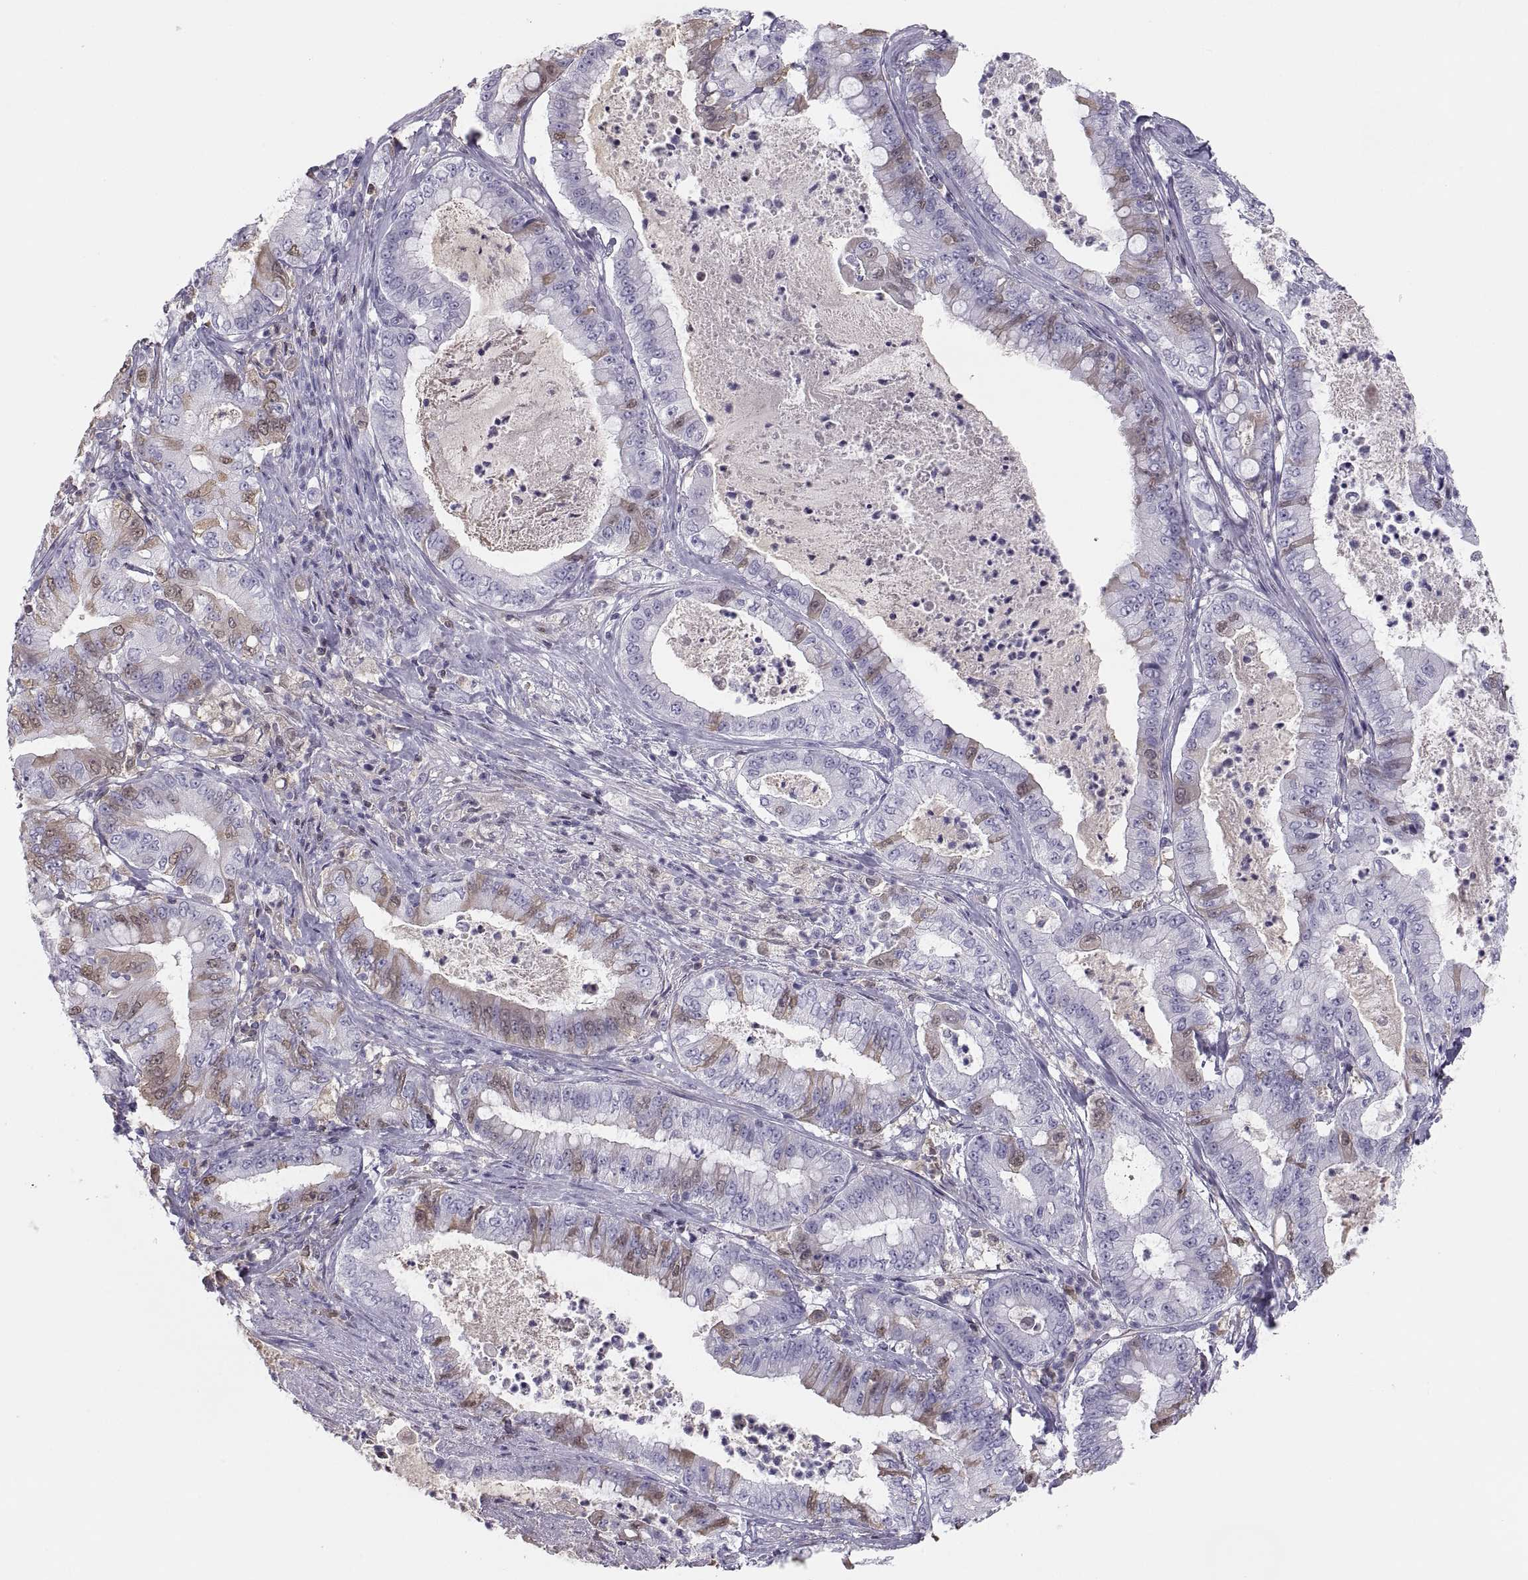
{"staining": {"intensity": "moderate", "quantity": "<25%", "location": "cytoplasmic/membranous"}, "tissue": "pancreatic cancer", "cell_type": "Tumor cells", "image_type": "cancer", "snomed": [{"axis": "morphology", "description": "Adenocarcinoma, NOS"}, {"axis": "topography", "description": "Pancreas"}], "caption": "This image reveals adenocarcinoma (pancreatic) stained with immunohistochemistry (IHC) to label a protein in brown. The cytoplasmic/membranous of tumor cells show moderate positivity for the protein. Nuclei are counter-stained blue.", "gene": "MAGEB2", "patient": {"sex": "male", "age": 71}}